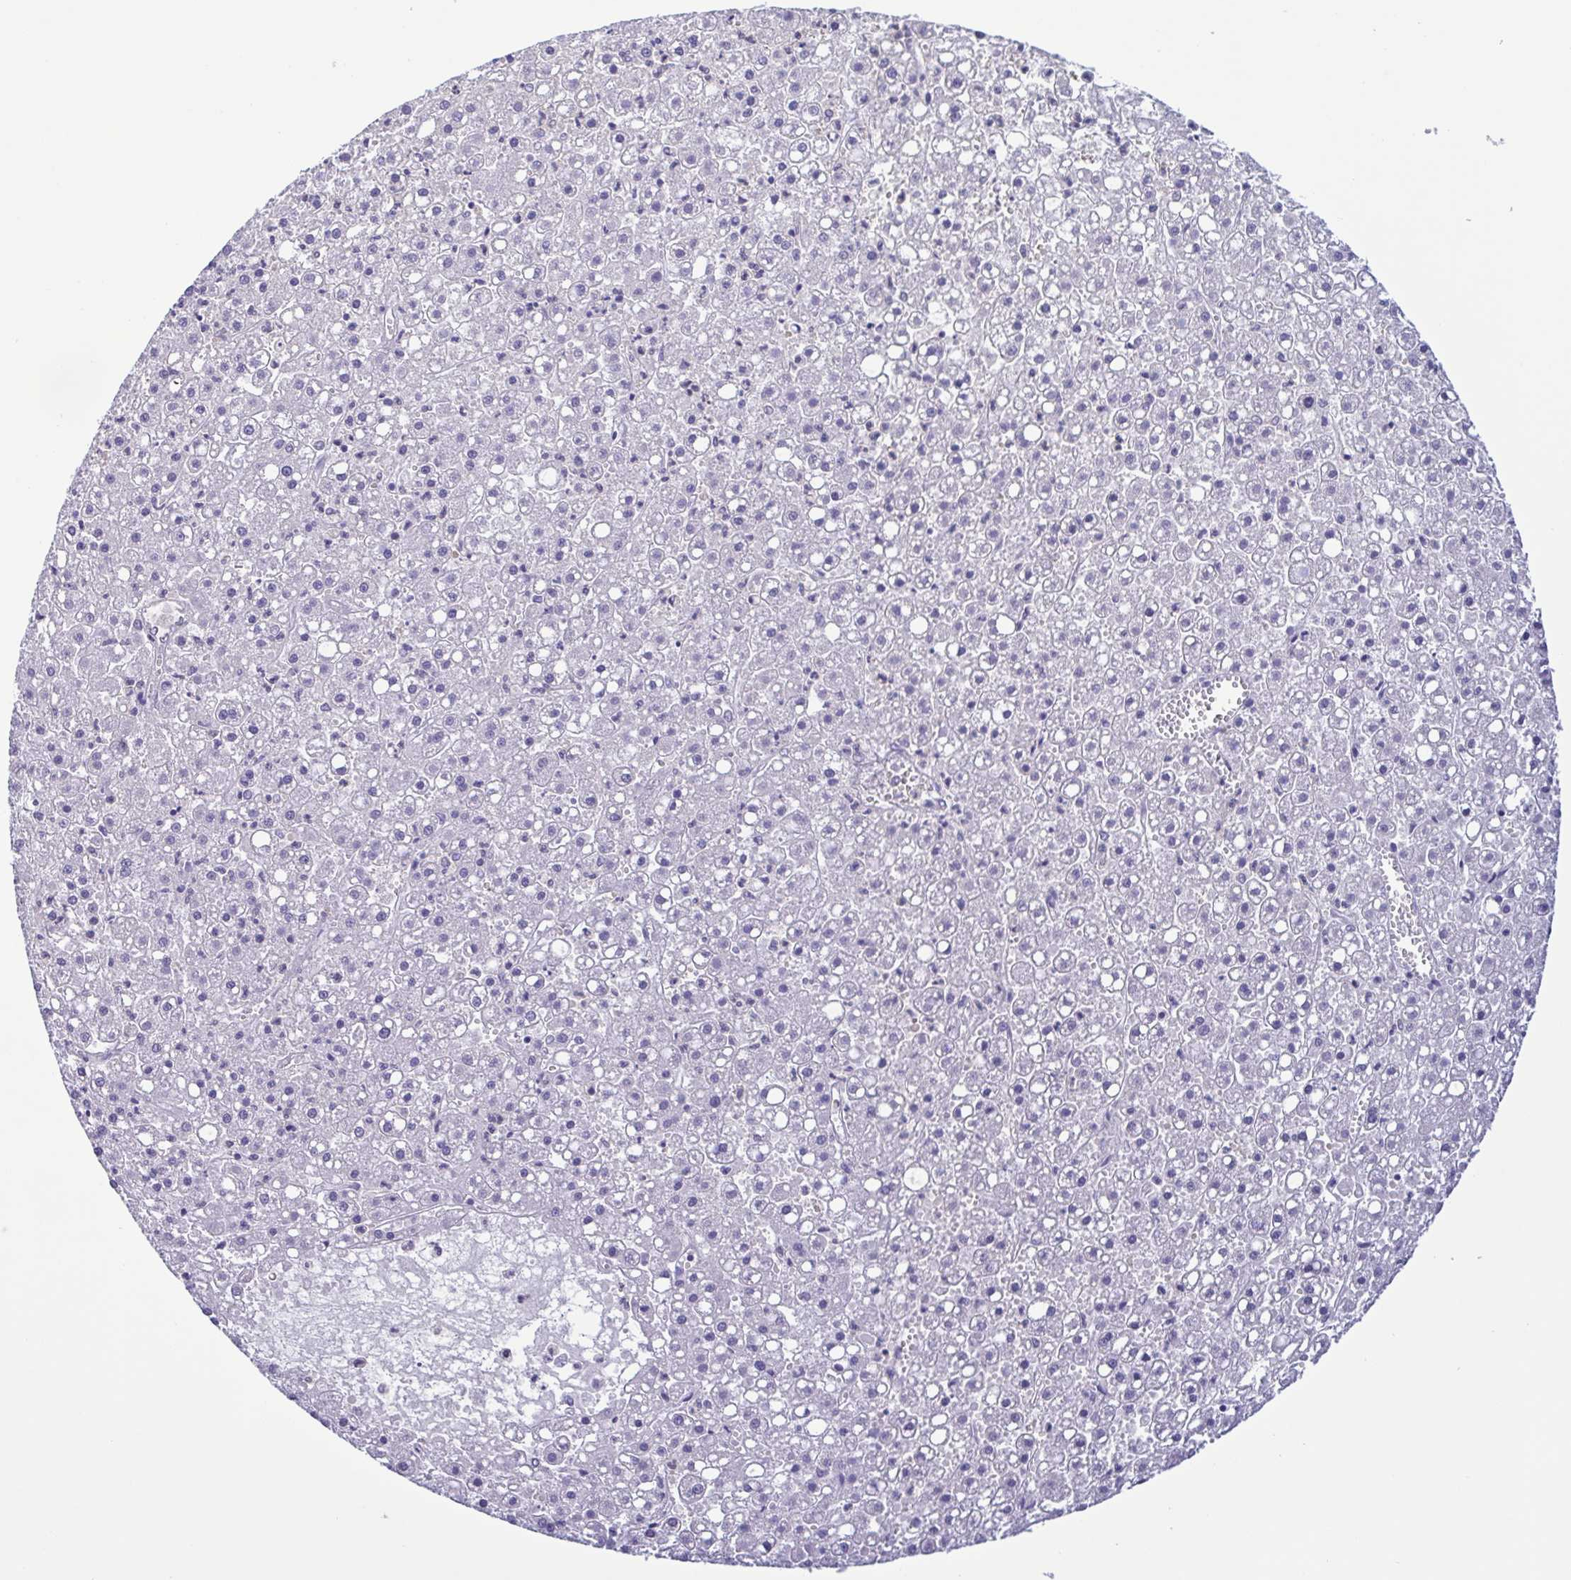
{"staining": {"intensity": "negative", "quantity": "none", "location": "none"}, "tissue": "liver cancer", "cell_type": "Tumor cells", "image_type": "cancer", "snomed": [{"axis": "morphology", "description": "Carcinoma, Hepatocellular, NOS"}, {"axis": "topography", "description": "Liver"}], "caption": "A high-resolution photomicrograph shows immunohistochemistry staining of hepatocellular carcinoma (liver), which reveals no significant positivity in tumor cells.", "gene": "LDHC", "patient": {"sex": "male", "age": 67}}